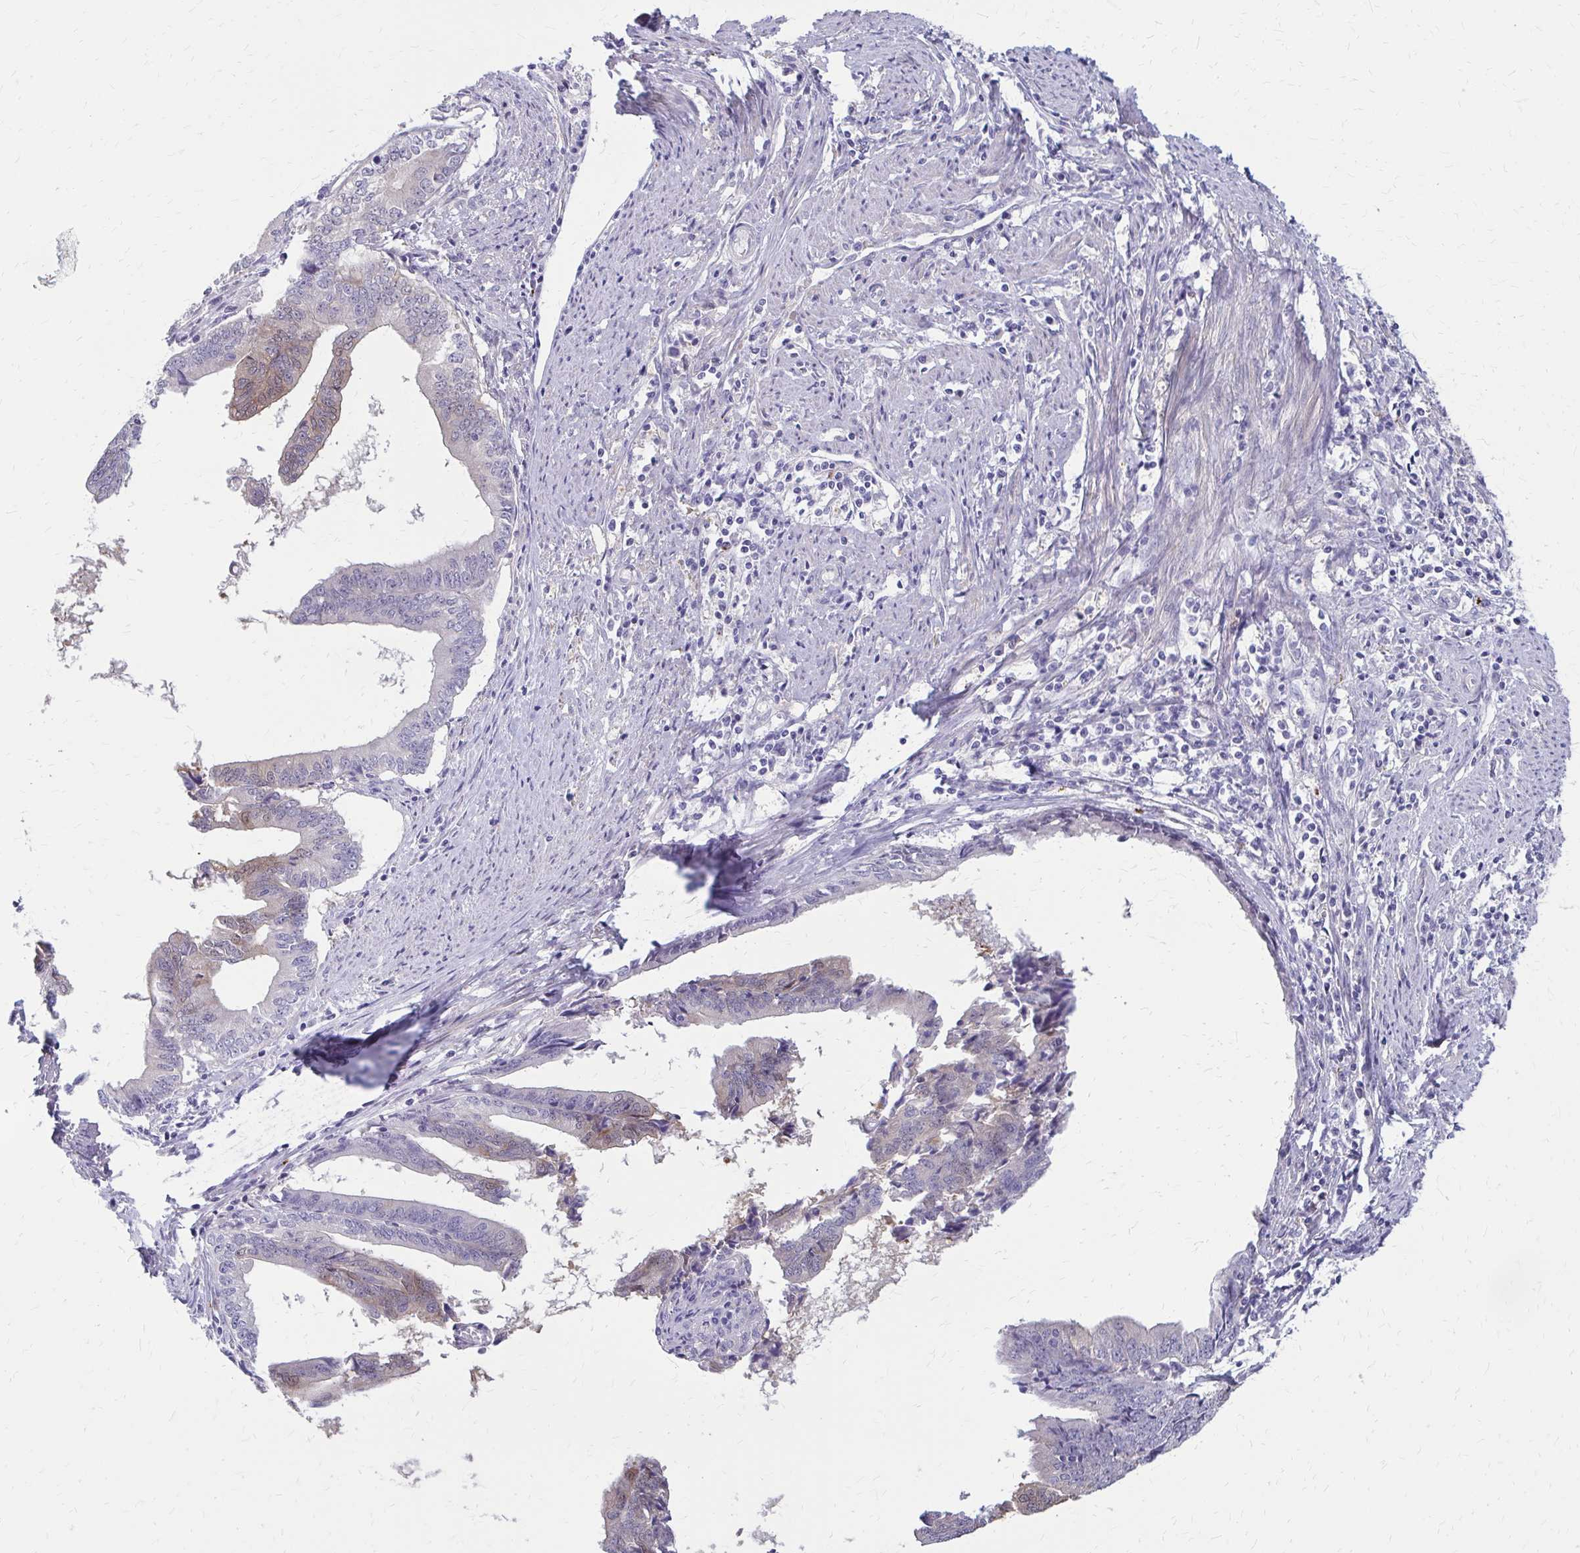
{"staining": {"intensity": "weak", "quantity": "<25%", "location": "cytoplasmic/membranous"}, "tissue": "endometrial cancer", "cell_type": "Tumor cells", "image_type": "cancer", "snomed": [{"axis": "morphology", "description": "Adenocarcinoma, NOS"}, {"axis": "topography", "description": "Endometrium"}], "caption": "Adenocarcinoma (endometrial) was stained to show a protein in brown. There is no significant expression in tumor cells. (DAB immunohistochemistry (IHC) visualized using brightfield microscopy, high magnification).", "gene": "GLYATL2", "patient": {"sex": "female", "age": 65}}